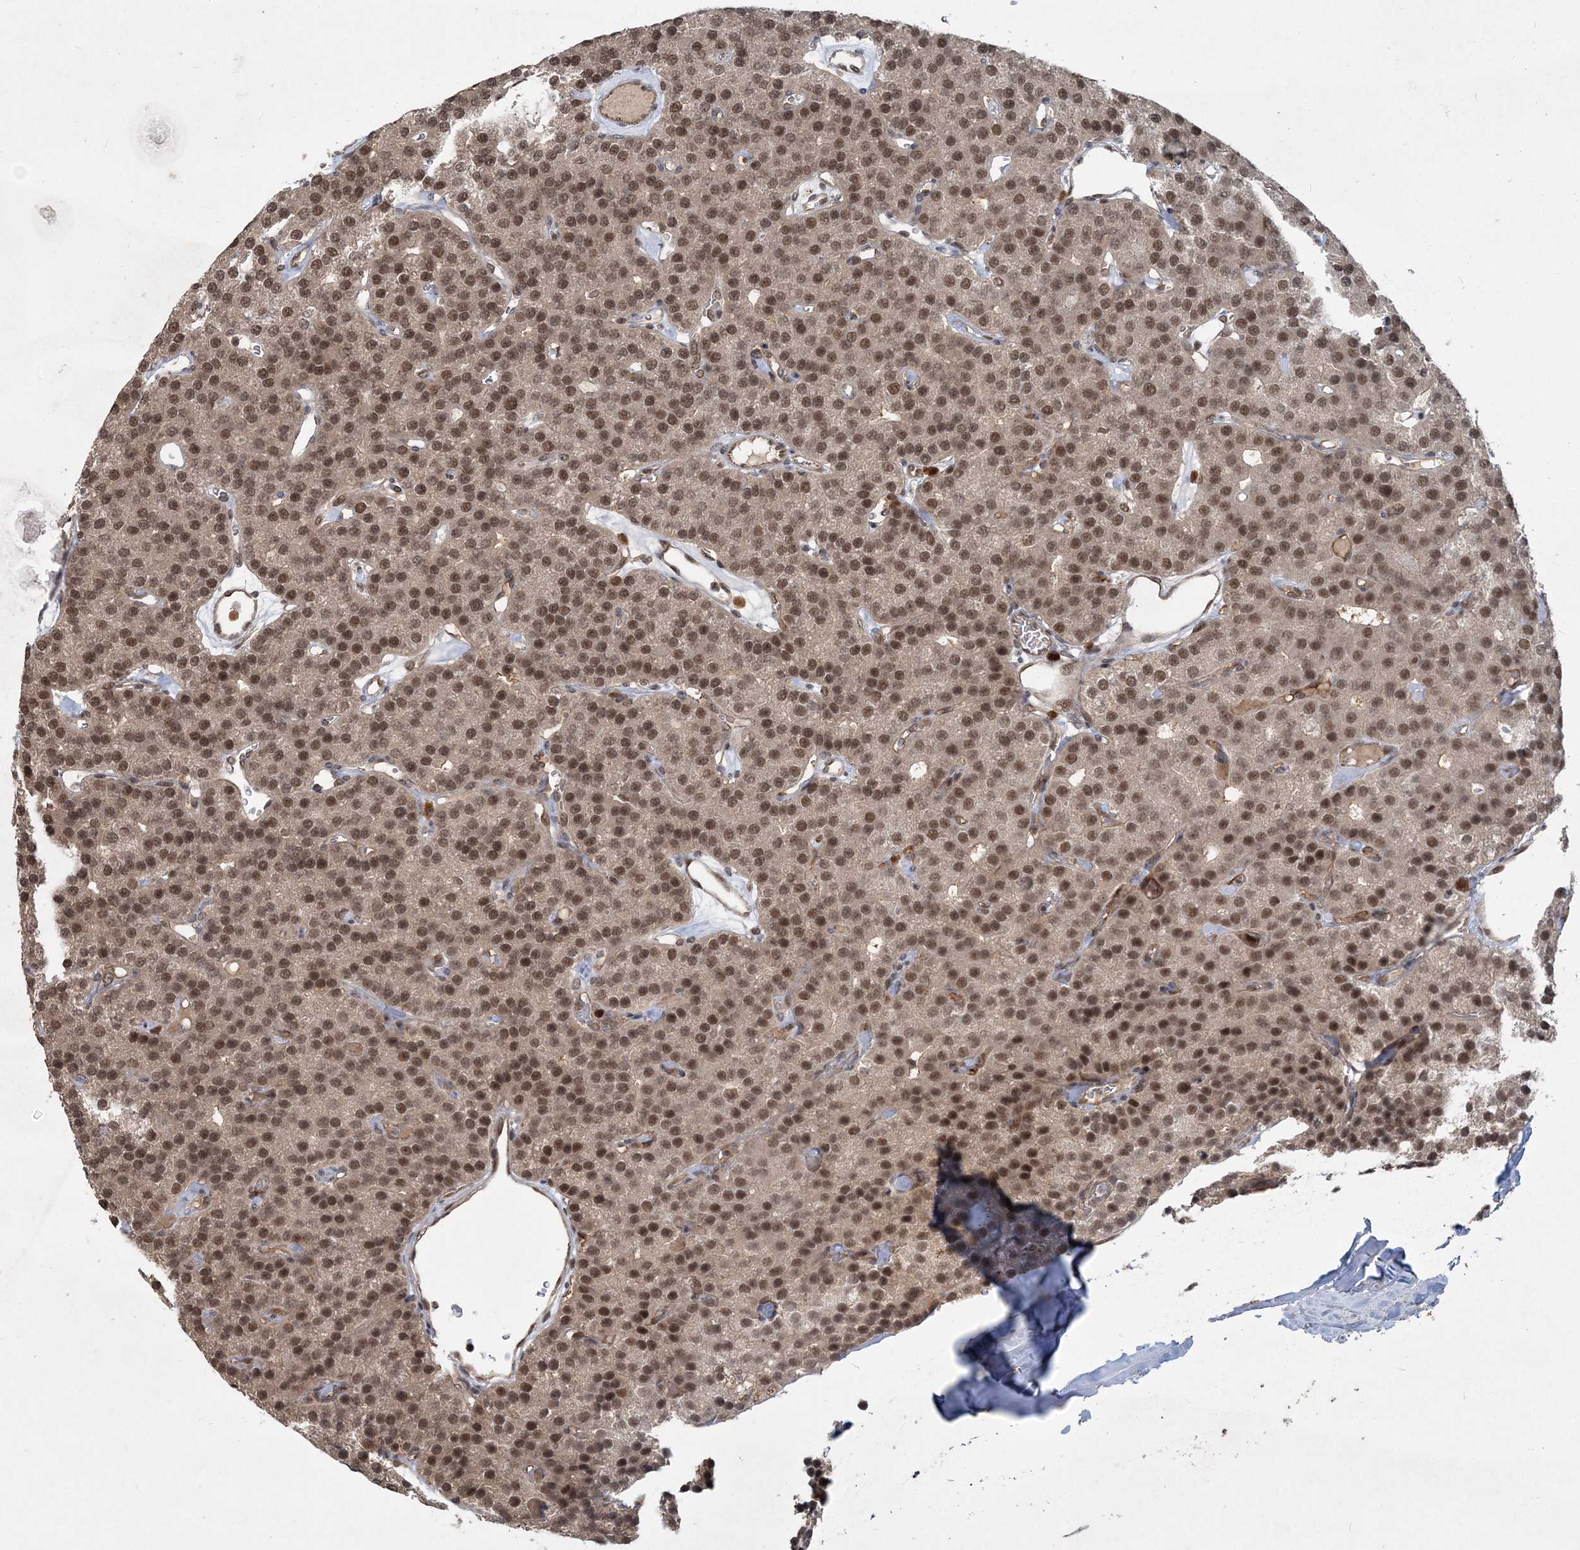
{"staining": {"intensity": "strong", "quantity": ">75%", "location": "nuclear"}, "tissue": "parathyroid gland", "cell_type": "Glandular cells", "image_type": "normal", "snomed": [{"axis": "morphology", "description": "Normal tissue, NOS"}, {"axis": "morphology", "description": "Adenoma, NOS"}, {"axis": "topography", "description": "Parathyroid gland"}], "caption": "Approximately >75% of glandular cells in benign human parathyroid gland demonstrate strong nuclear protein positivity as visualized by brown immunohistochemical staining.", "gene": "COPS7B", "patient": {"sex": "female", "age": 86}}